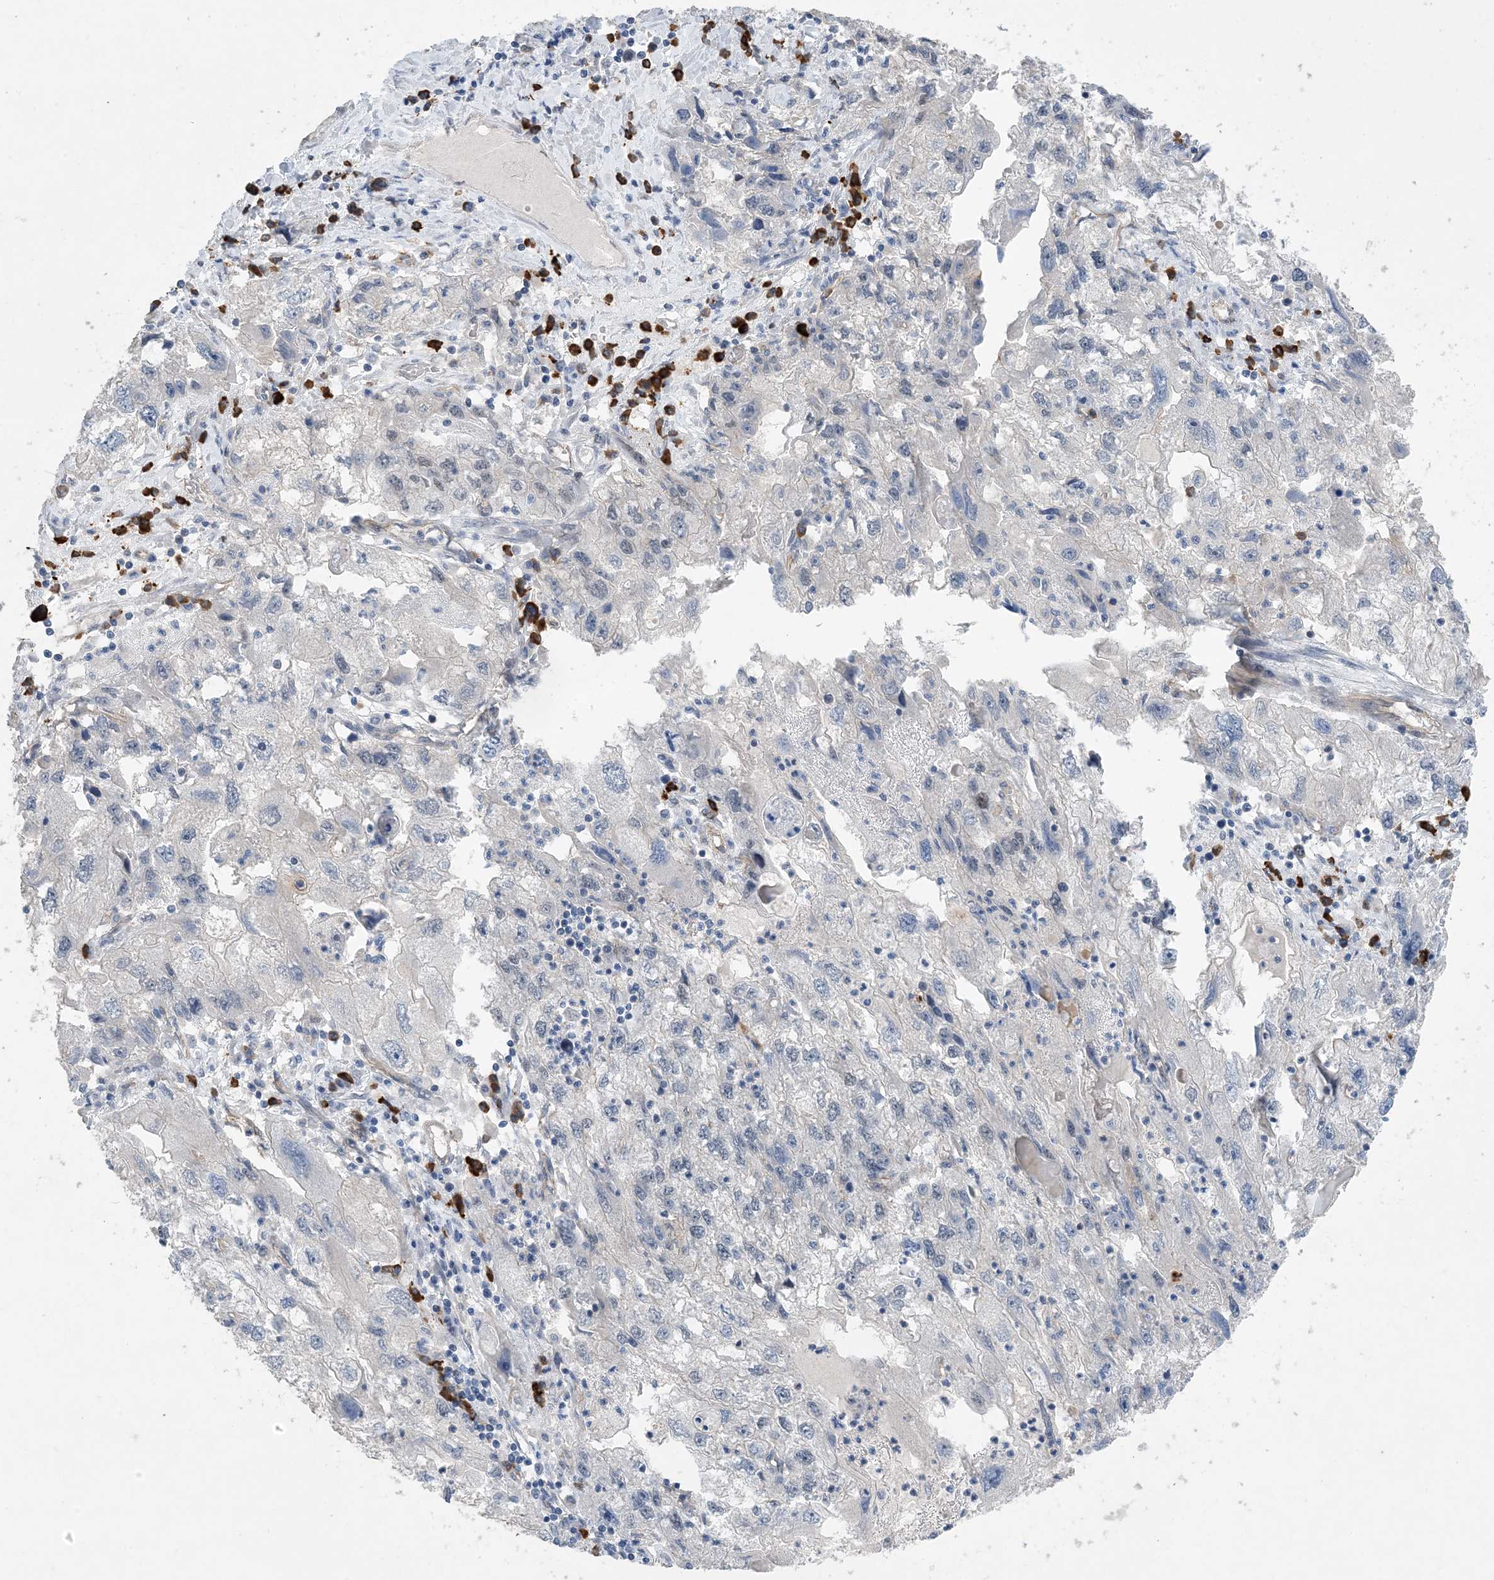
{"staining": {"intensity": "negative", "quantity": "none", "location": "none"}, "tissue": "endometrial cancer", "cell_type": "Tumor cells", "image_type": "cancer", "snomed": [{"axis": "morphology", "description": "Adenocarcinoma, NOS"}, {"axis": "topography", "description": "Endometrium"}], "caption": "This is a image of immunohistochemistry staining of endometrial adenocarcinoma, which shows no positivity in tumor cells. The staining is performed using DAB brown chromogen with nuclei counter-stained in using hematoxylin.", "gene": "AOC1", "patient": {"sex": "female", "age": 49}}